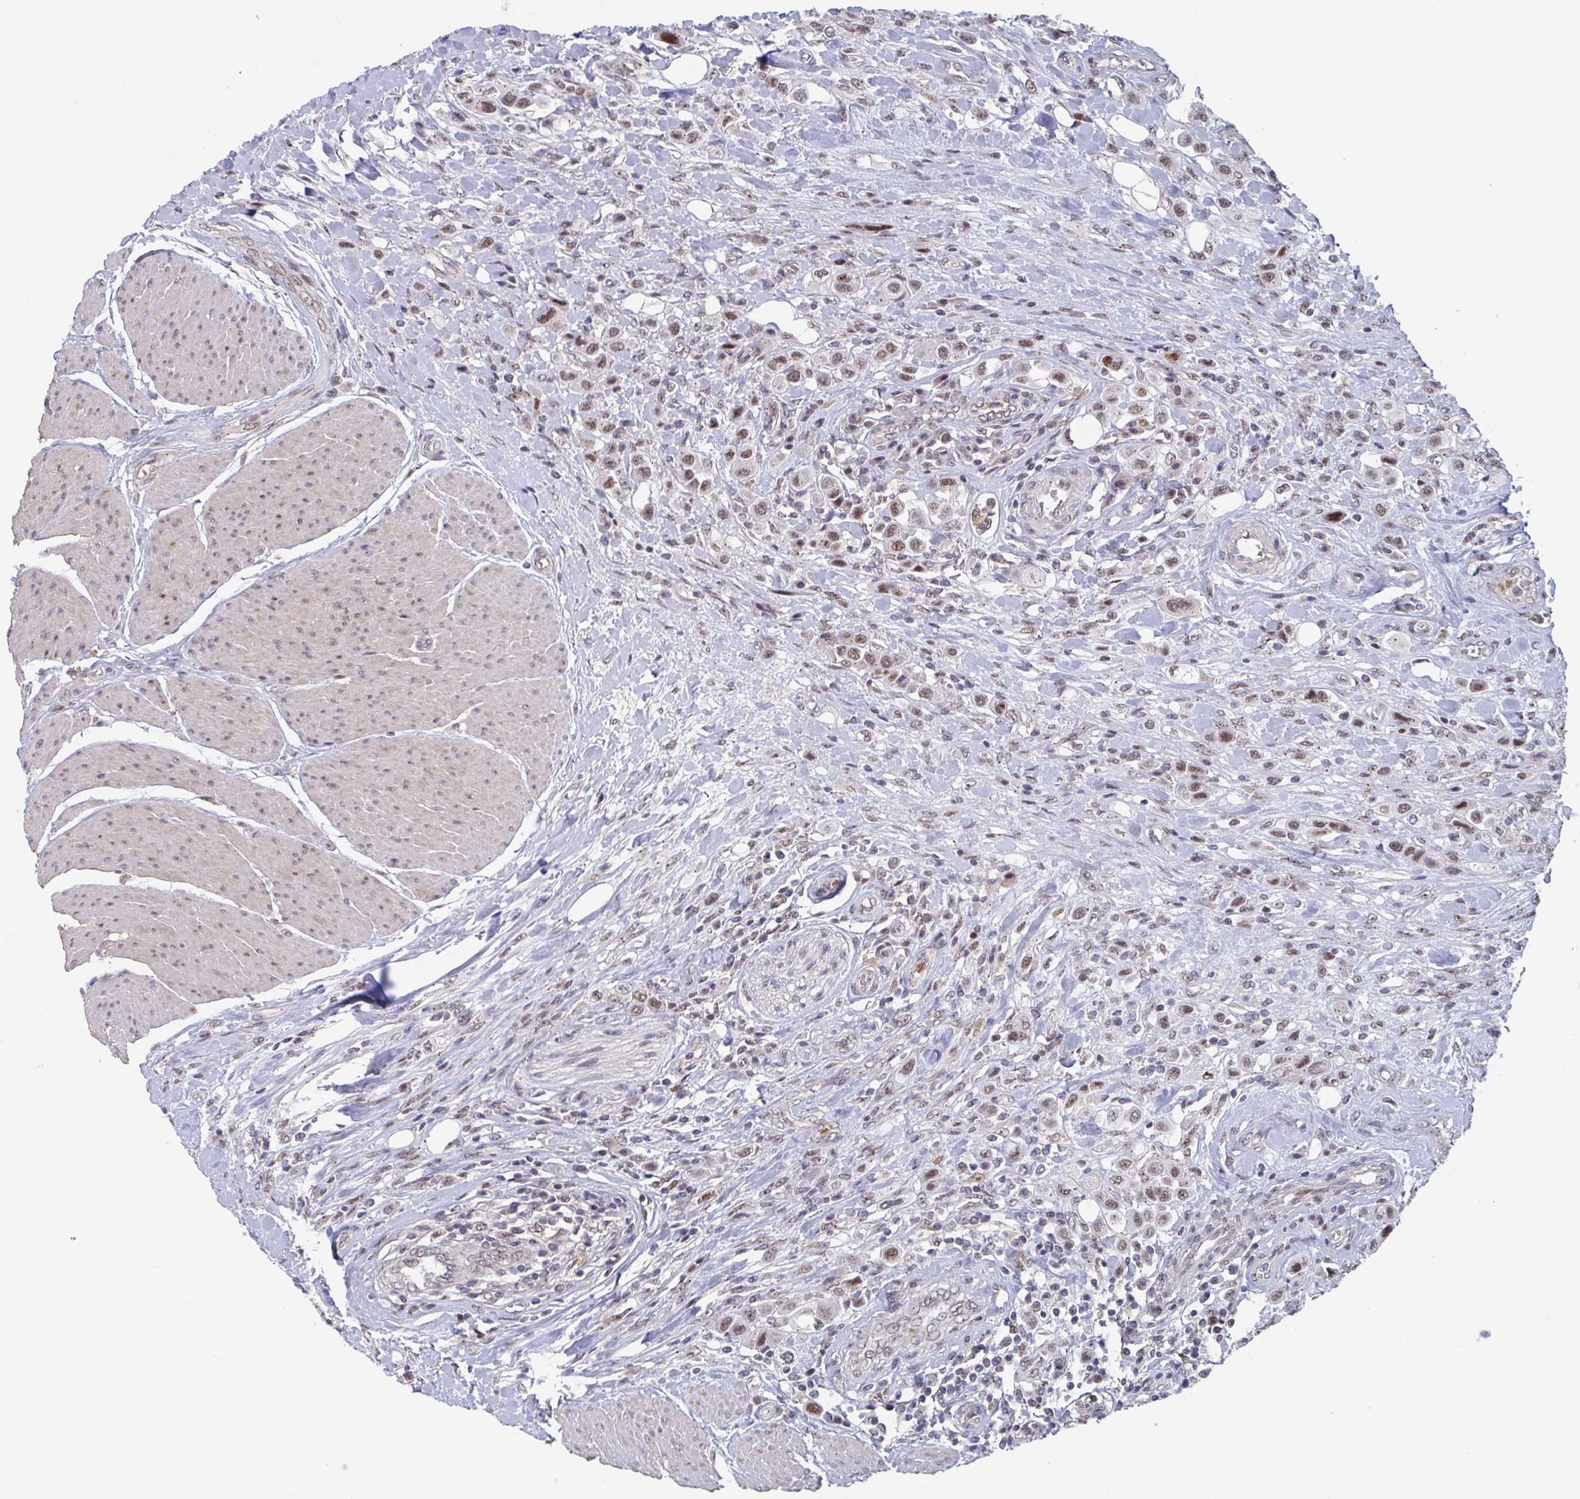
{"staining": {"intensity": "moderate", "quantity": ">75%", "location": "nuclear"}, "tissue": "urothelial cancer", "cell_type": "Tumor cells", "image_type": "cancer", "snomed": [{"axis": "morphology", "description": "Urothelial carcinoma, High grade"}, {"axis": "topography", "description": "Urinary bladder"}], "caption": "High-power microscopy captured an immunohistochemistry photomicrograph of high-grade urothelial carcinoma, revealing moderate nuclear expression in about >75% of tumor cells.", "gene": "RNF212", "patient": {"sex": "male", "age": 50}}